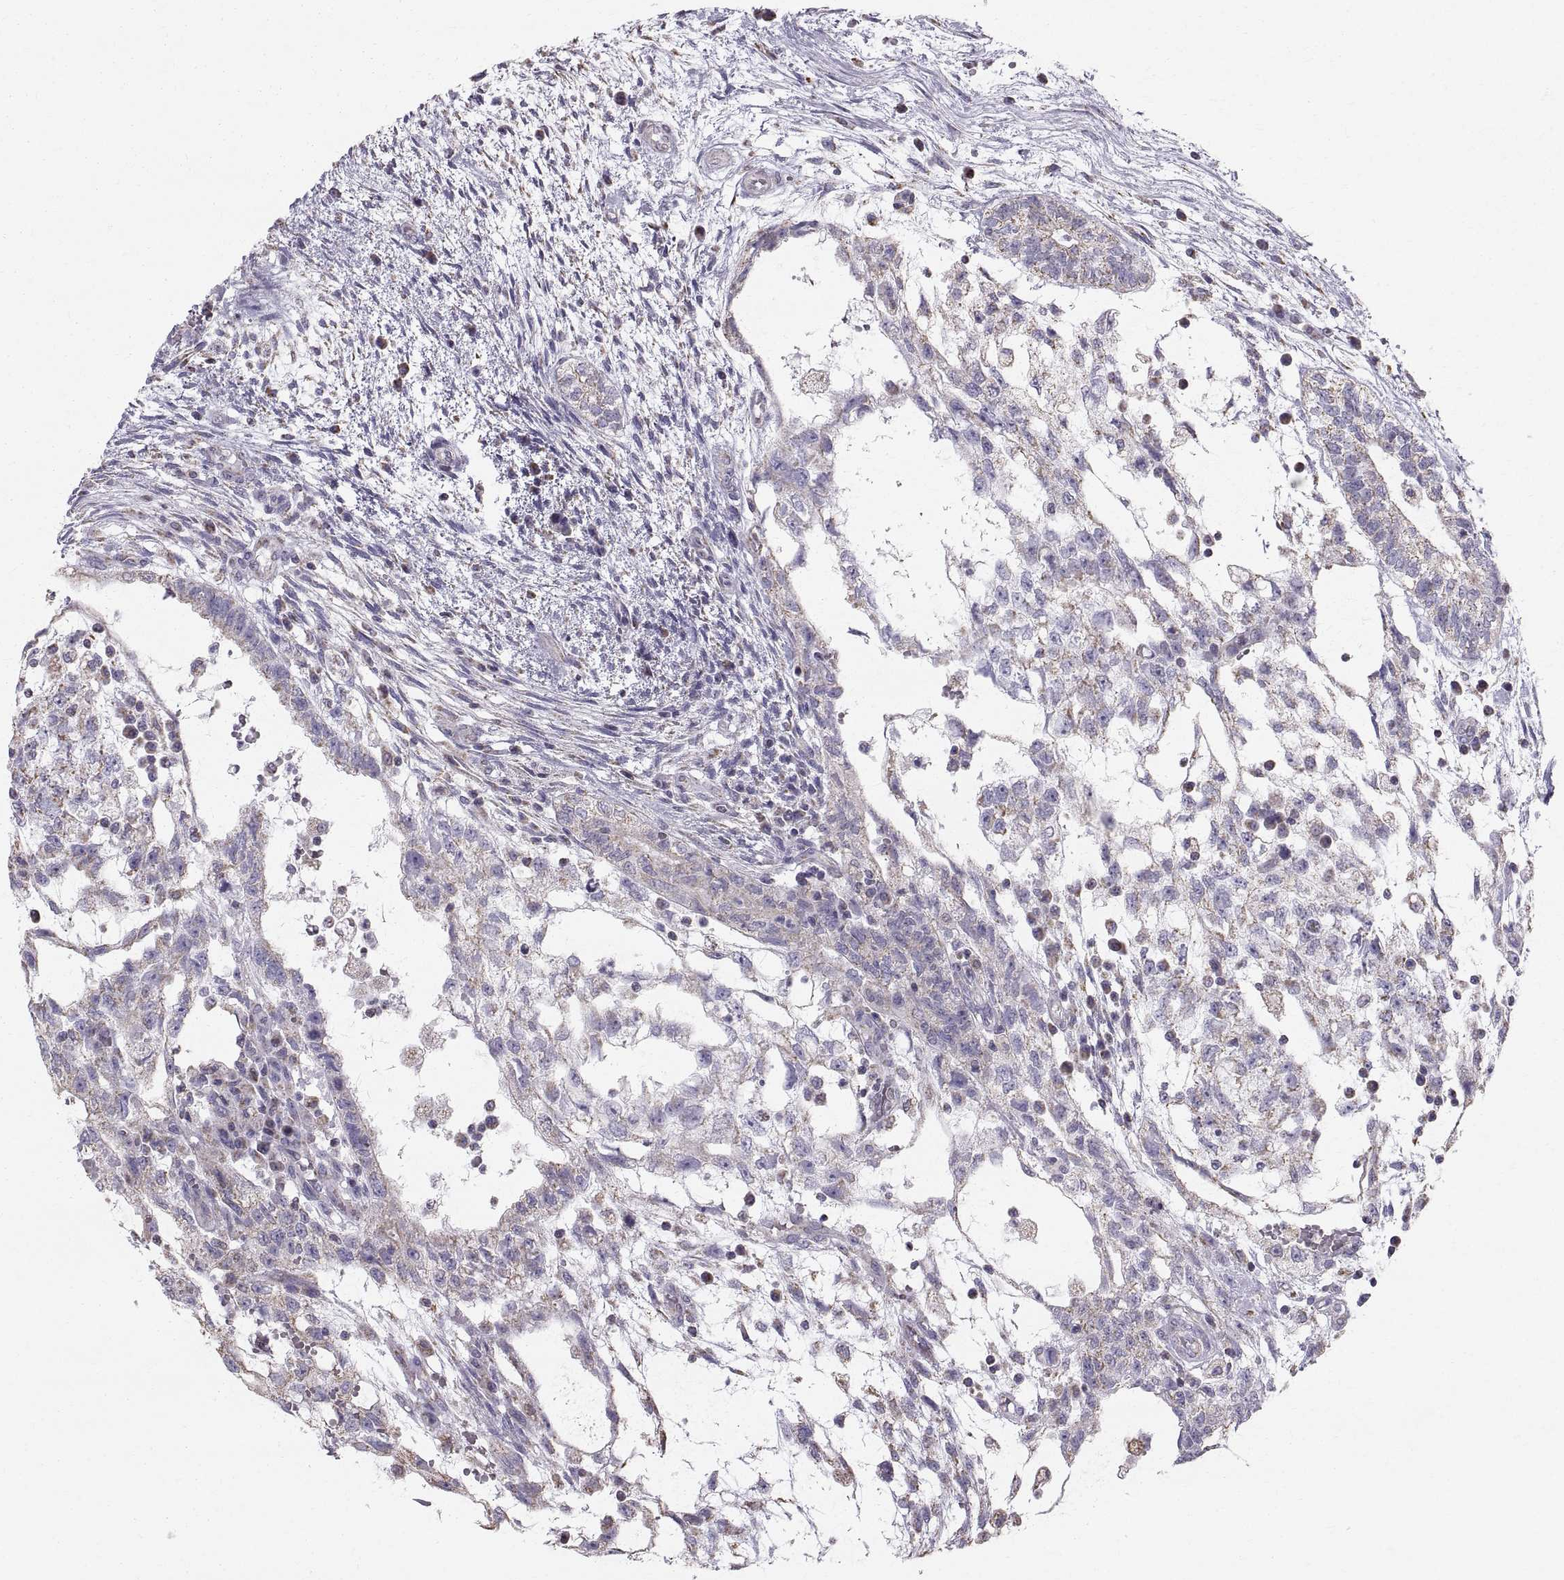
{"staining": {"intensity": "weak", "quantity": "25%-75%", "location": "cytoplasmic/membranous"}, "tissue": "testis cancer", "cell_type": "Tumor cells", "image_type": "cancer", "snomed": [{"axis": "morphology", "description": "Normal tissue, NOS"}, {"axis": "morphology", "description": "Carcinoma, Embryonal, NOS"}, {"axis": "topography", "description": "Testis"}, {"axis": "topography", "description": "Epididymis"}], "caption": "Protein staining of testis embryonal carcinoma tissue reveals weak cytoplasmic/membranous expression in about 25%-75% of tumor cells.", "gene": "STMND1", "patient": {"sex": "male", "age": 32}}